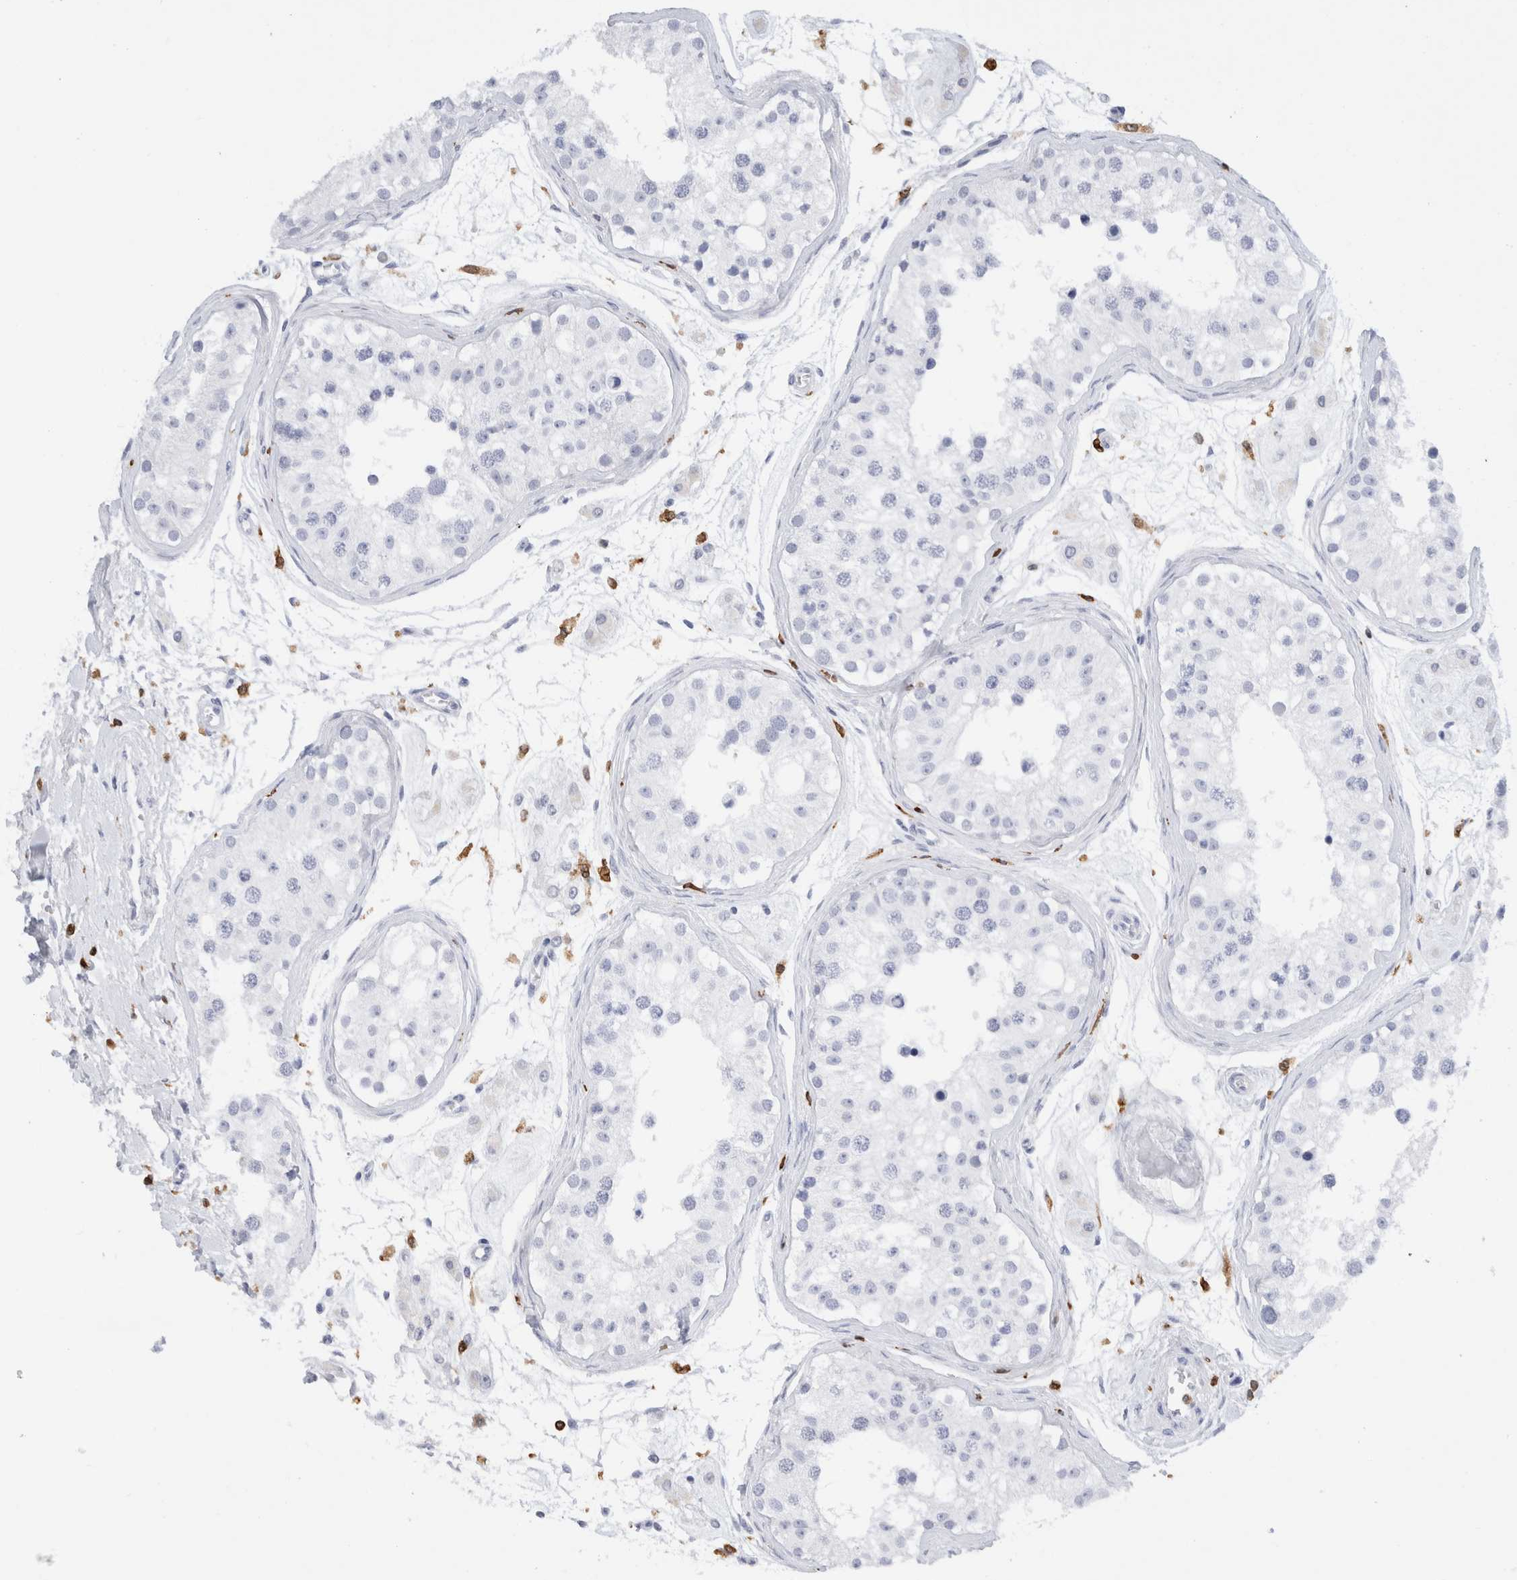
{"staining": {"intensity": "negative", "quantity": "none", "location": "none"}, "tissue": "testis", "cell_type": "Cells in seminiferous ducts", "image_type": "normal", "snomed": [{"axis": "morphology", "description": "Normal tissue, NOS"}, {"axis": "morphology", "description": "Adenocarcinoma, metastatic, NOS"}, {"axis": "topography", "description": "Testis"}], "caption": "Immunohistochemistry (IHC) histopathology image of unremarkable testis: human testis stained with DAB exhibits no significant protein positivity in cells in seminiferous ducts. (DAB immunohistochemistry visualized using brightfield microscopy, high magnification).", "gene": "ALOX5AP", "patient": {"sex": "male", "age": 26}}